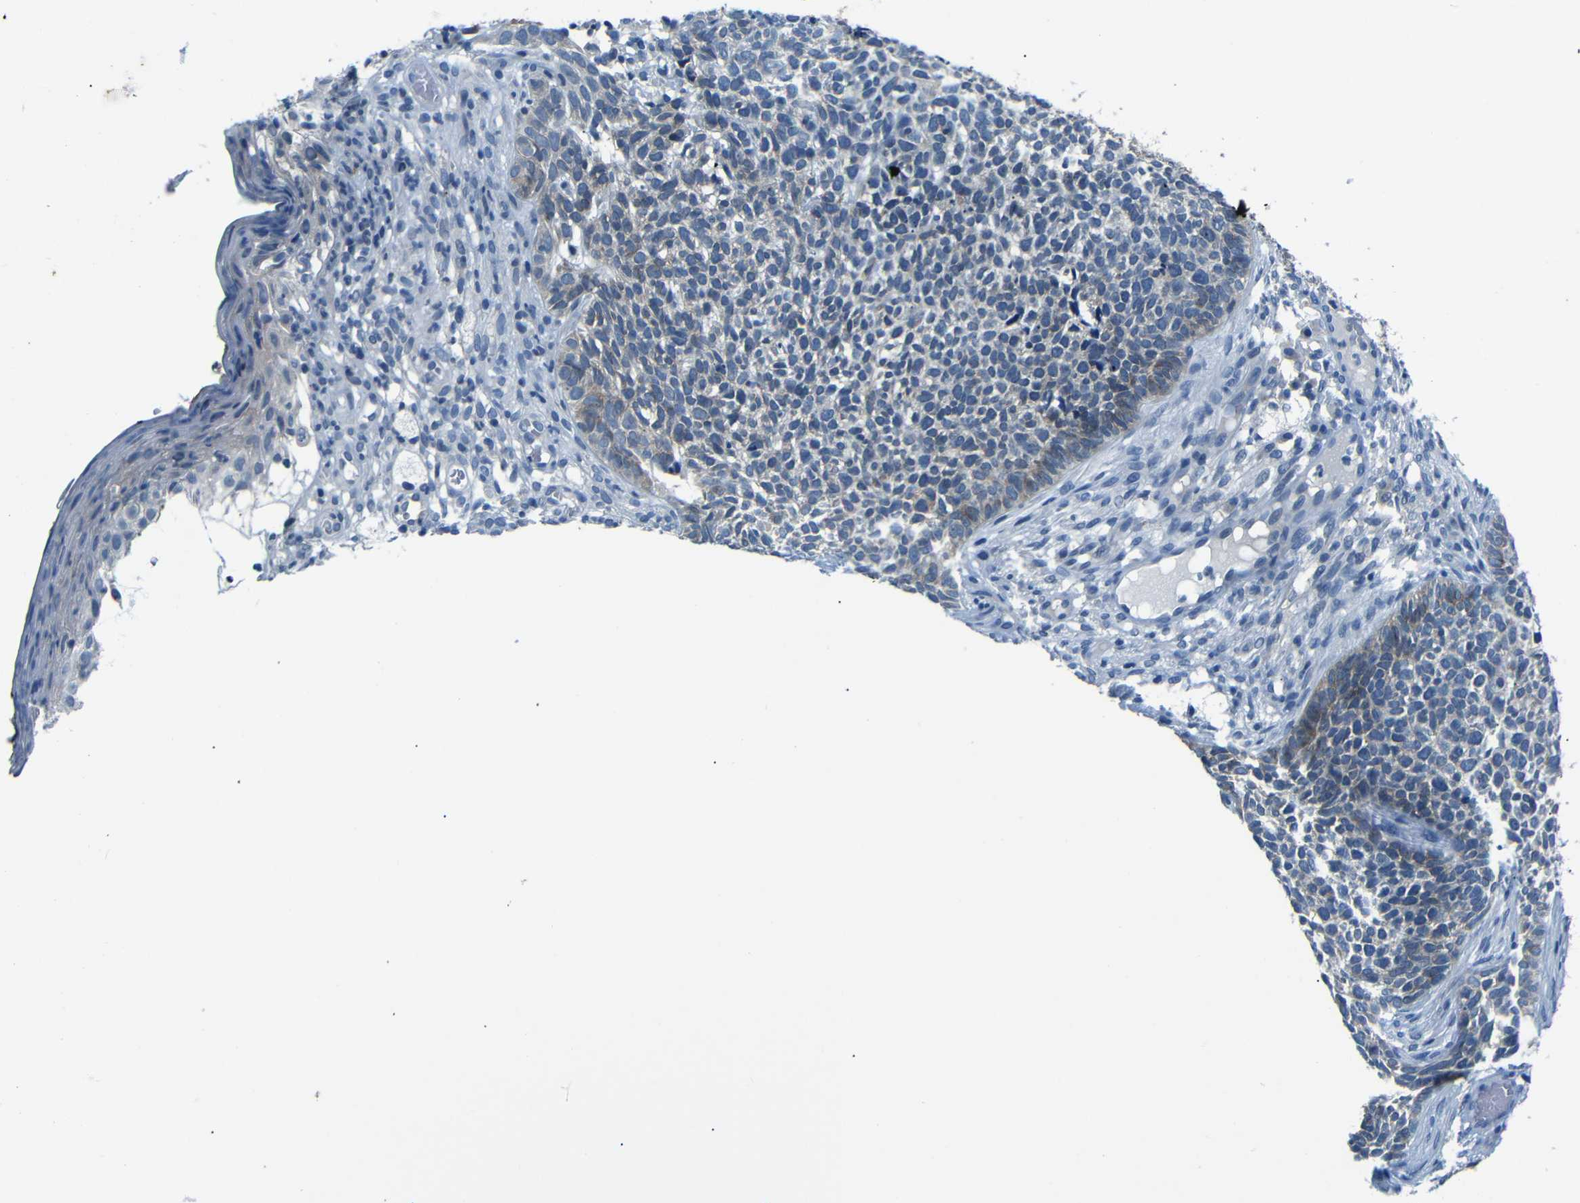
{"staining": {"intensity": "weak", "quantity": "<25%", "location": "cytoplasmic/membranous"}, "tissue": "skin cancer", "cell_type": "Tumor cells", "image_type": "cancer", "snomed": [{"axis": "morphology", "description": "Basal cell carcinoma"}, {"axis": "topography", "description": "Skin"}], "caption": "IHC micrograph of neoplastic tissue: human skin cancer stained with DAB (3,3'-diaminobenzidine) demonstrates no significant protein staining in tumor cells.", "gene": "ANK3", "patient": {"sex": "female", "age": 84}}